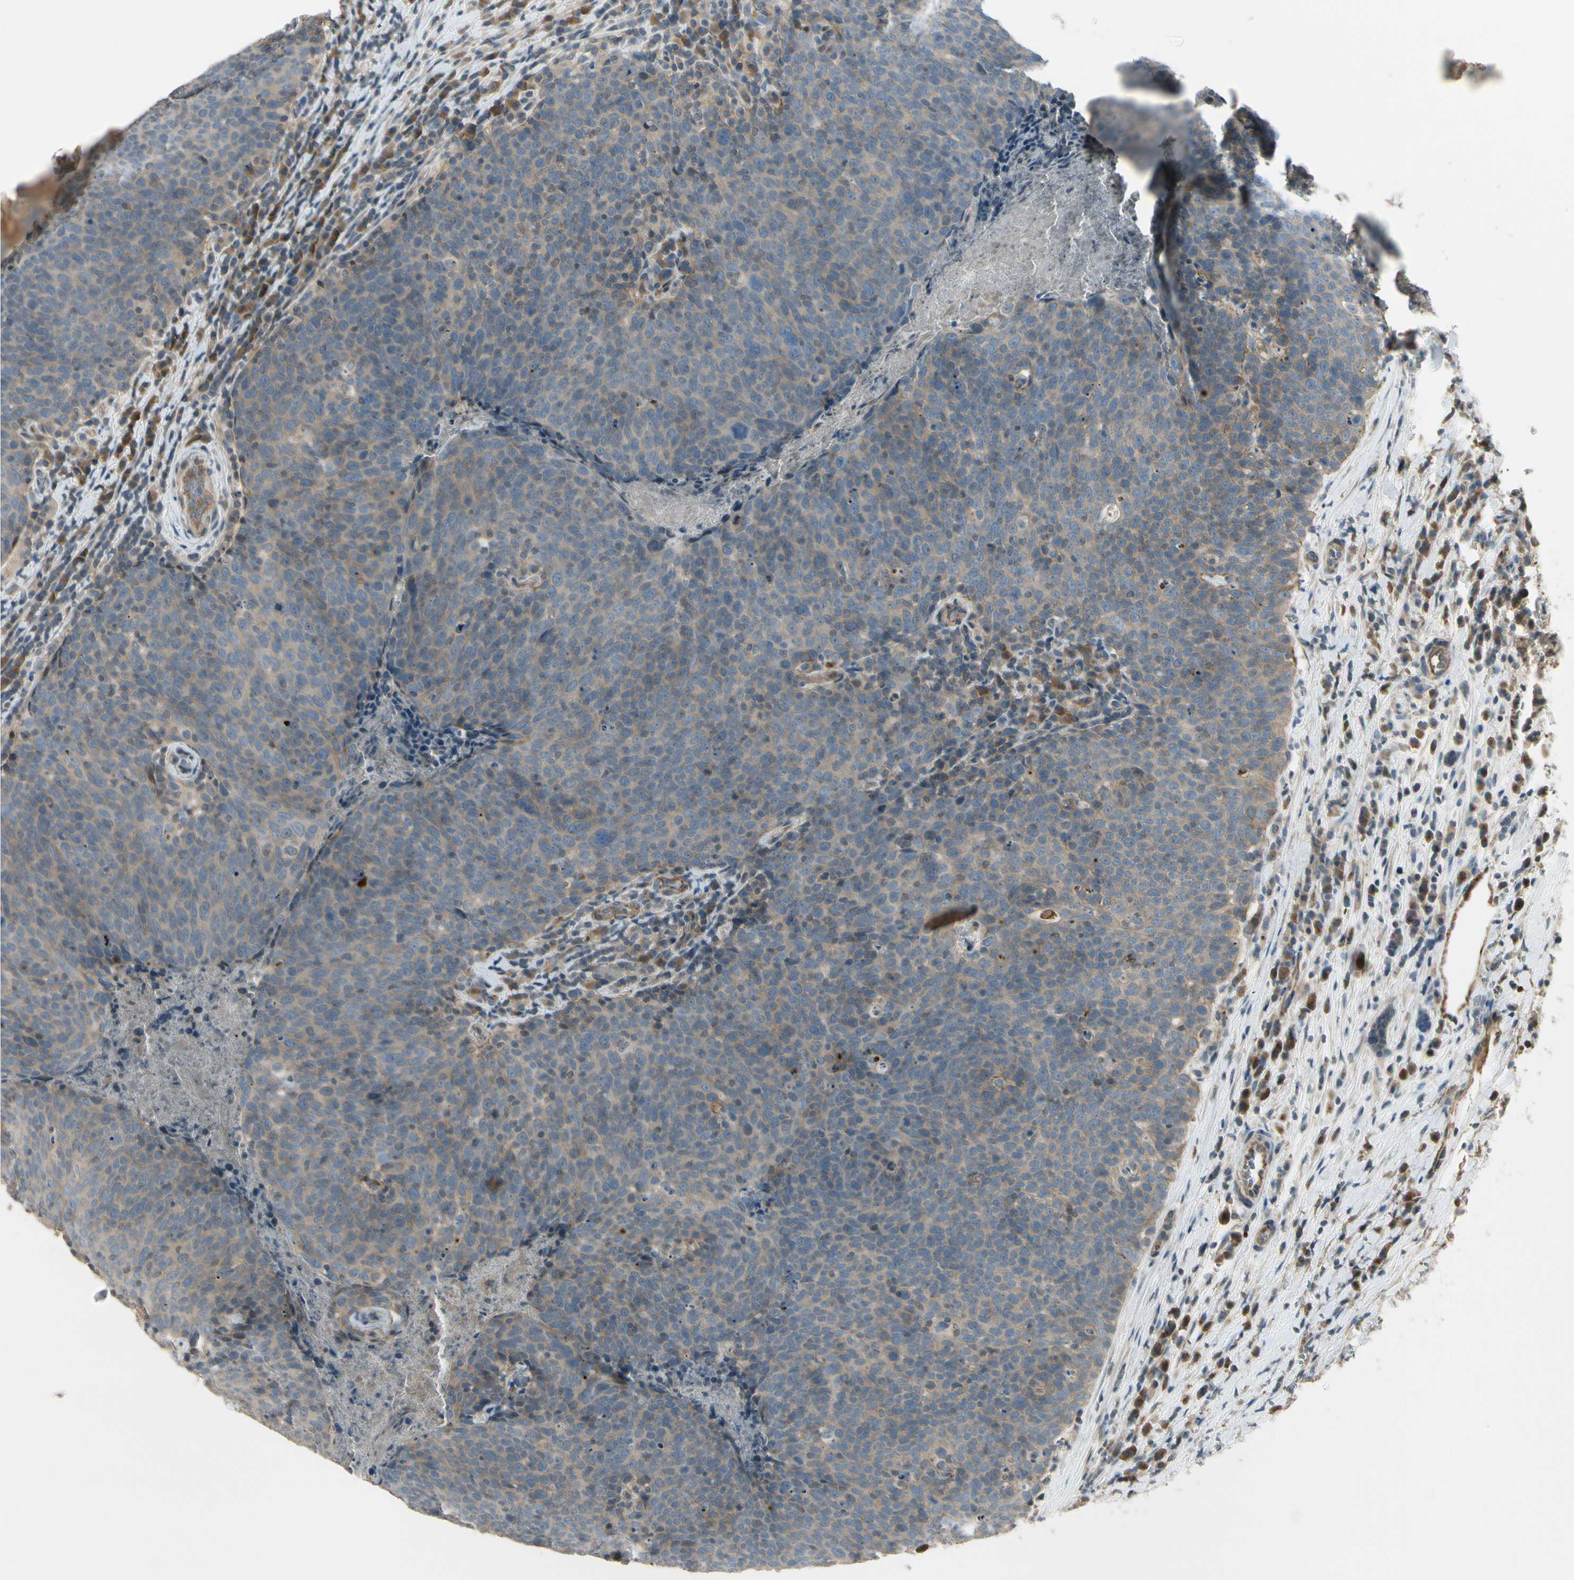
{"staining": {"intensity": "weak", "quantity": ">75%", "location": "cytoplasmic/membranous"}, "tissue": "head and neck cancer", "cell_type": "Tumor cells", "image_type": "cancer", "snomed": [{"axis": "morphology", "description": "Squamous cell carcinoma, NOS"}, {"axis": "morphology", "description": "Squamous cell carcinoma, metastatic, NOS"}, {"axis": "topography", "description": "Lymph node"}, {"axis": "topography", "description": "Head-Neck"}], "caption": "An IHC image of neoplastic tissue is shown. Protein staining in brown labels weak cytoplasmic/membranous positivity in head and neck cancer (squamous cell carcinoma) within tumor cells.", "gene": "PPP3CB", "patient": {"sex": "male", "age": 62}}